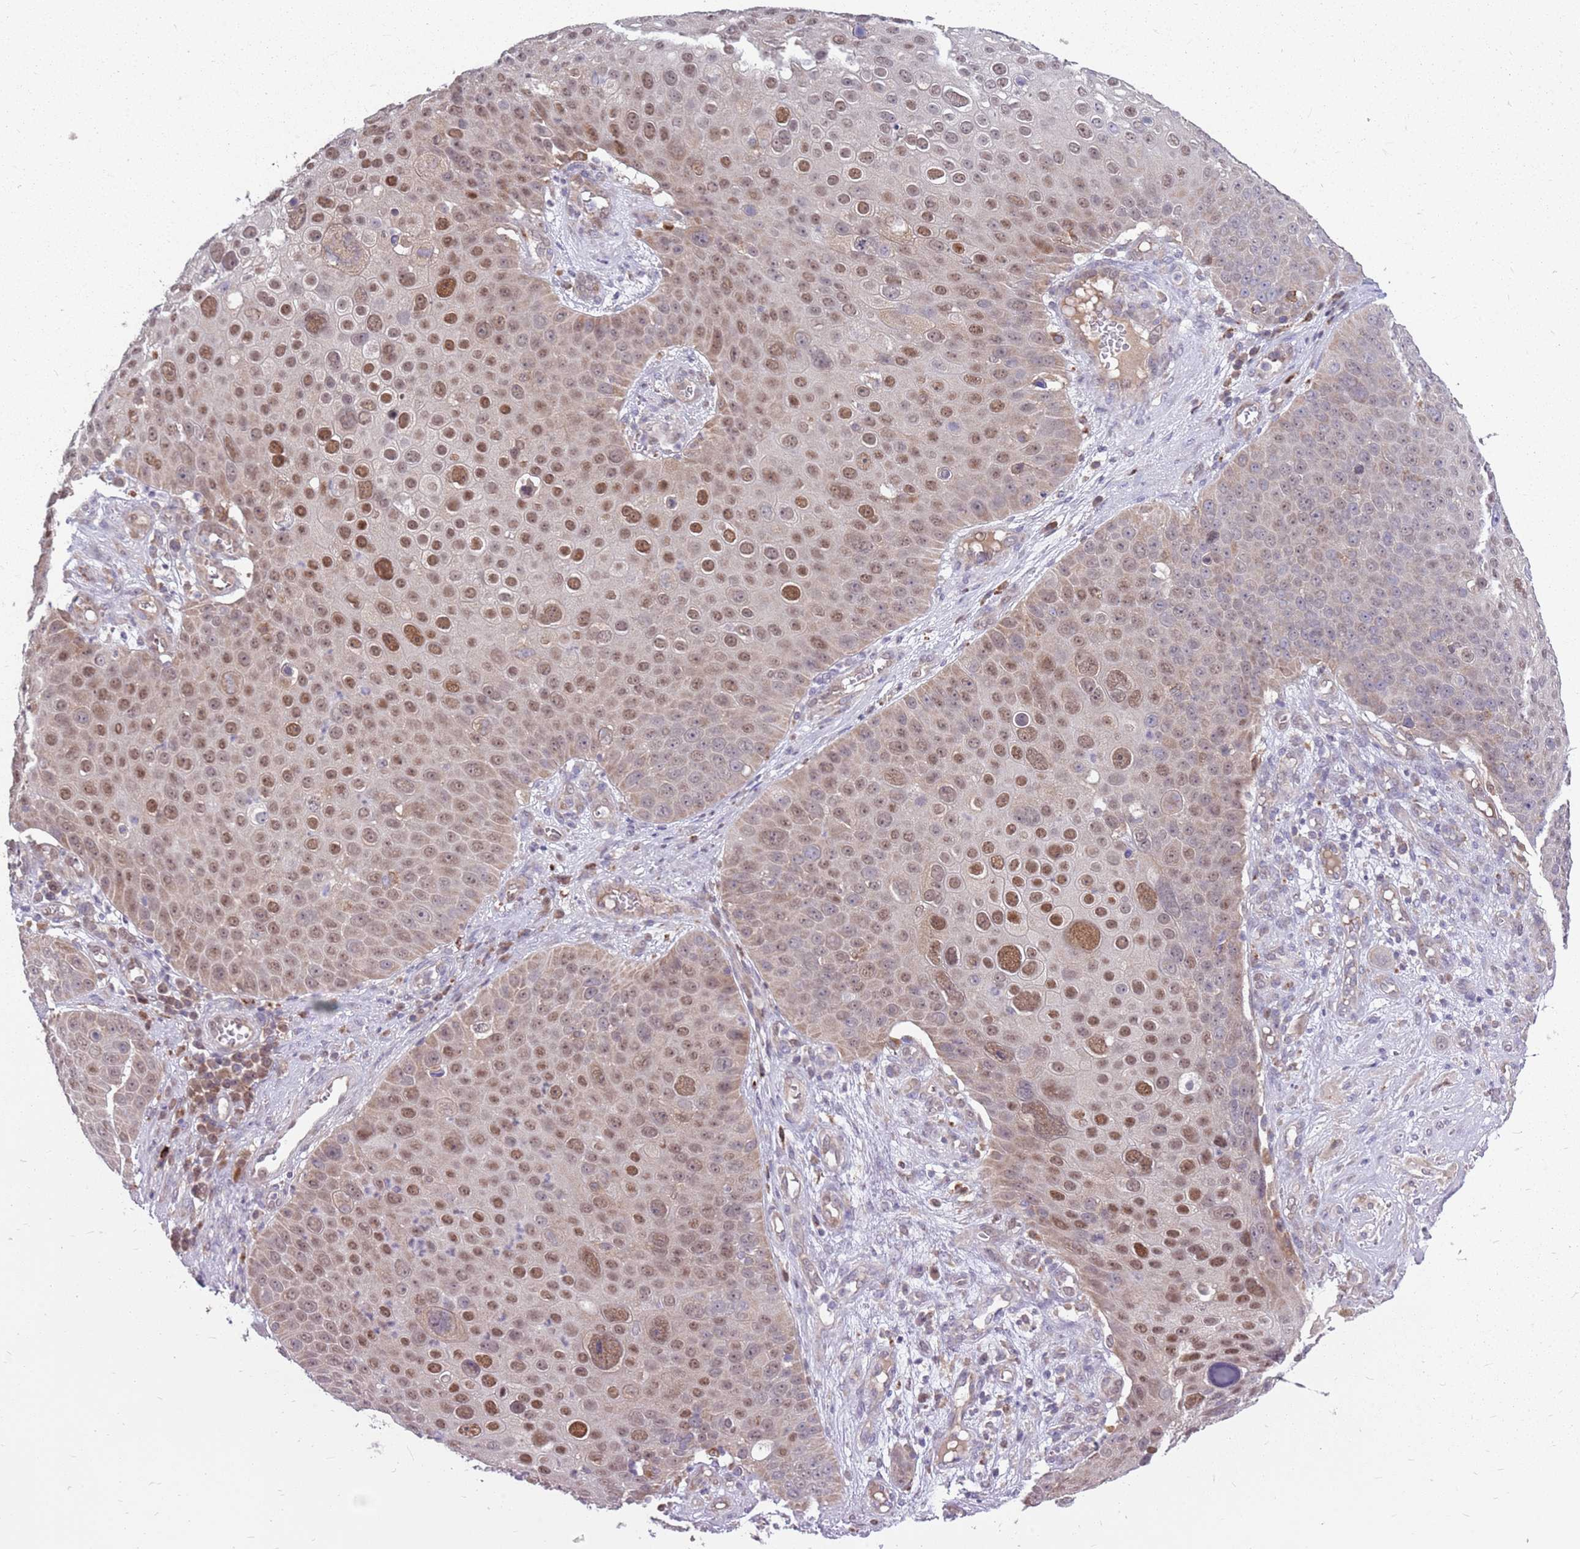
{"staining": {"intensity": "moderate", "quantity": ">75%", "location": "nuclear"}, "tissue": "skin cancer", "cell_type": "Tumor cells", "image_type": "cancer", "snomed": [{"axis": "morphology", "description": "Squamous cell carcinoma, NOS"}, {"axis": "topography", "description": "Skin"}], "caption": "A high-resolution histopathology image shows immunohistochemistry staining of skin cancer, which displays moderate nuclear positivity in approximately >75% of tumor cells. Using DAB (3,3'-diaminobenzidine) (brown) and hematoxylin (blue) stains, captured at high magnification using brightfield microscopy.", "gene": "PPP1R27", "patient": {"sex": "male", "age": 71}}